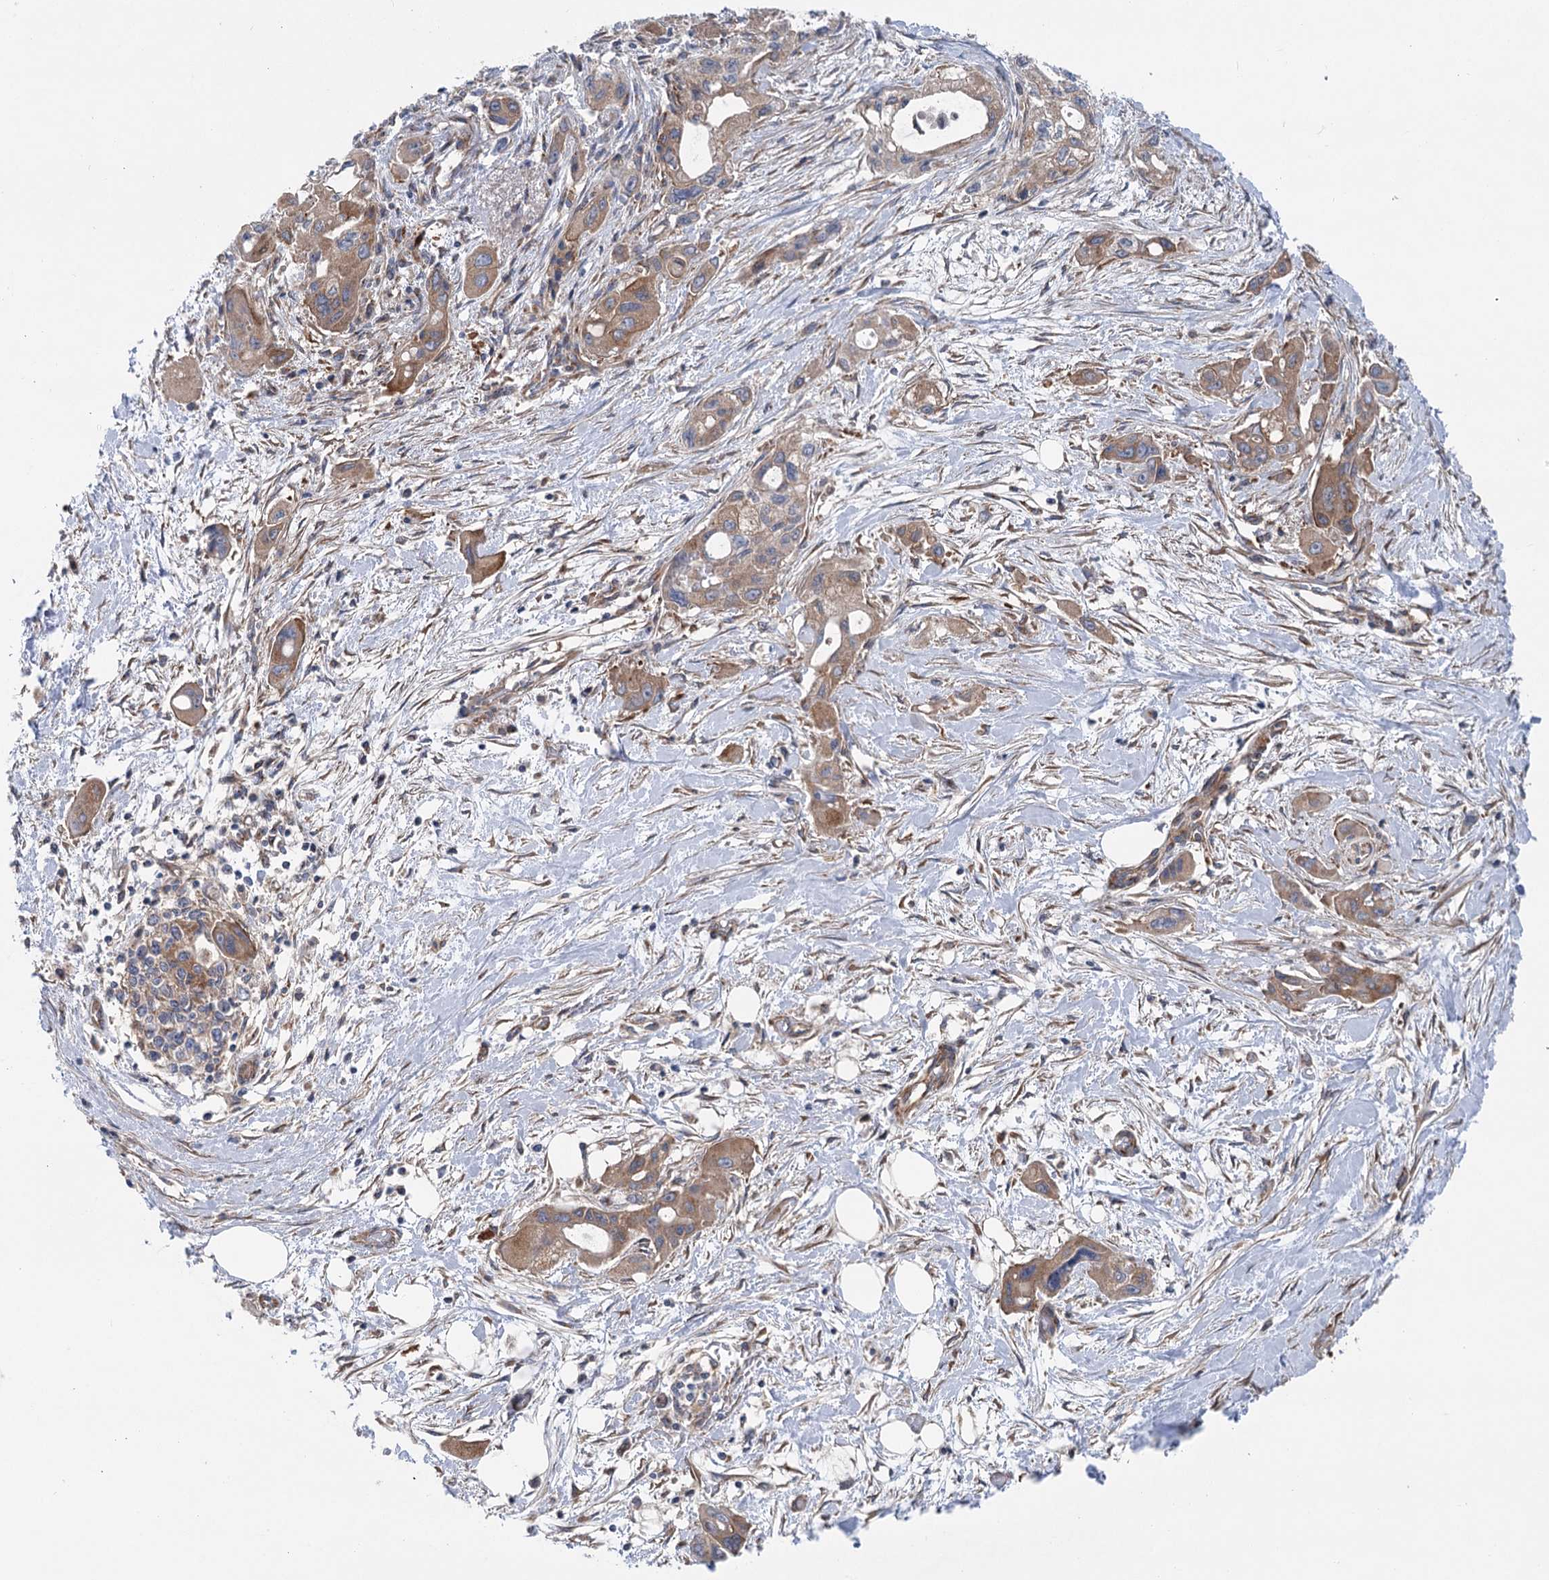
{"staining": {"intensity": "moderate", "quantity": ">75%", "location": "cytoplasmic/membranous"}, "tissue": "pancreatic cancer", "cell_type": "Tumor cells", "image_type": "cancer", "snomed": [{"axis": "morphology", "description": "Adenocarcinoma, NOS"}, {"axis": "topography", "description": "Pancreas"}], "caption": "Immunohistochemistry (DAB (3,3'-diaminobenzidine)) staining of human adenocarcinoma (pancreatic) shows moderate cytoplasmic/membranous protein positivity in approximately >75% of tumor cells.", "gene": "SCN11A", "patient": {"sex": "male", "age": 75}}